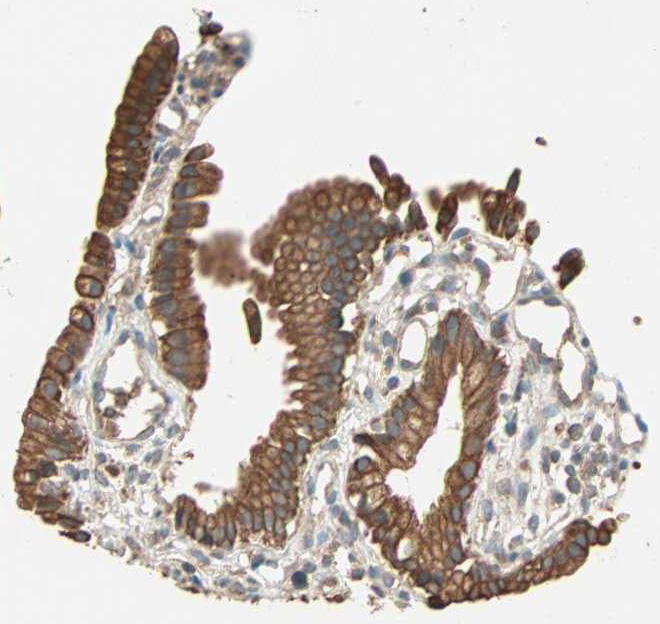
{"staining": {"intensity": "strong", "quantity": ">75%", "location": "cytoplasmic/membranous"}, "tissue": "gallbladder", "cell_type": "Glandular cells", "image_type": "normal", "snomed": [{"axis": "morphology", "description": "Normal tissue, NOS"}, {"axis": "topography", "description": "Gallbladder"}], "caption": "Human gallbladder stained for a protein (brown) shows strong cytoplasmic/membranous positive expression in approximately >75% of glandular cells.", "gene": "EIF4G2", "patient": {"sex": "male", "age": 65}}